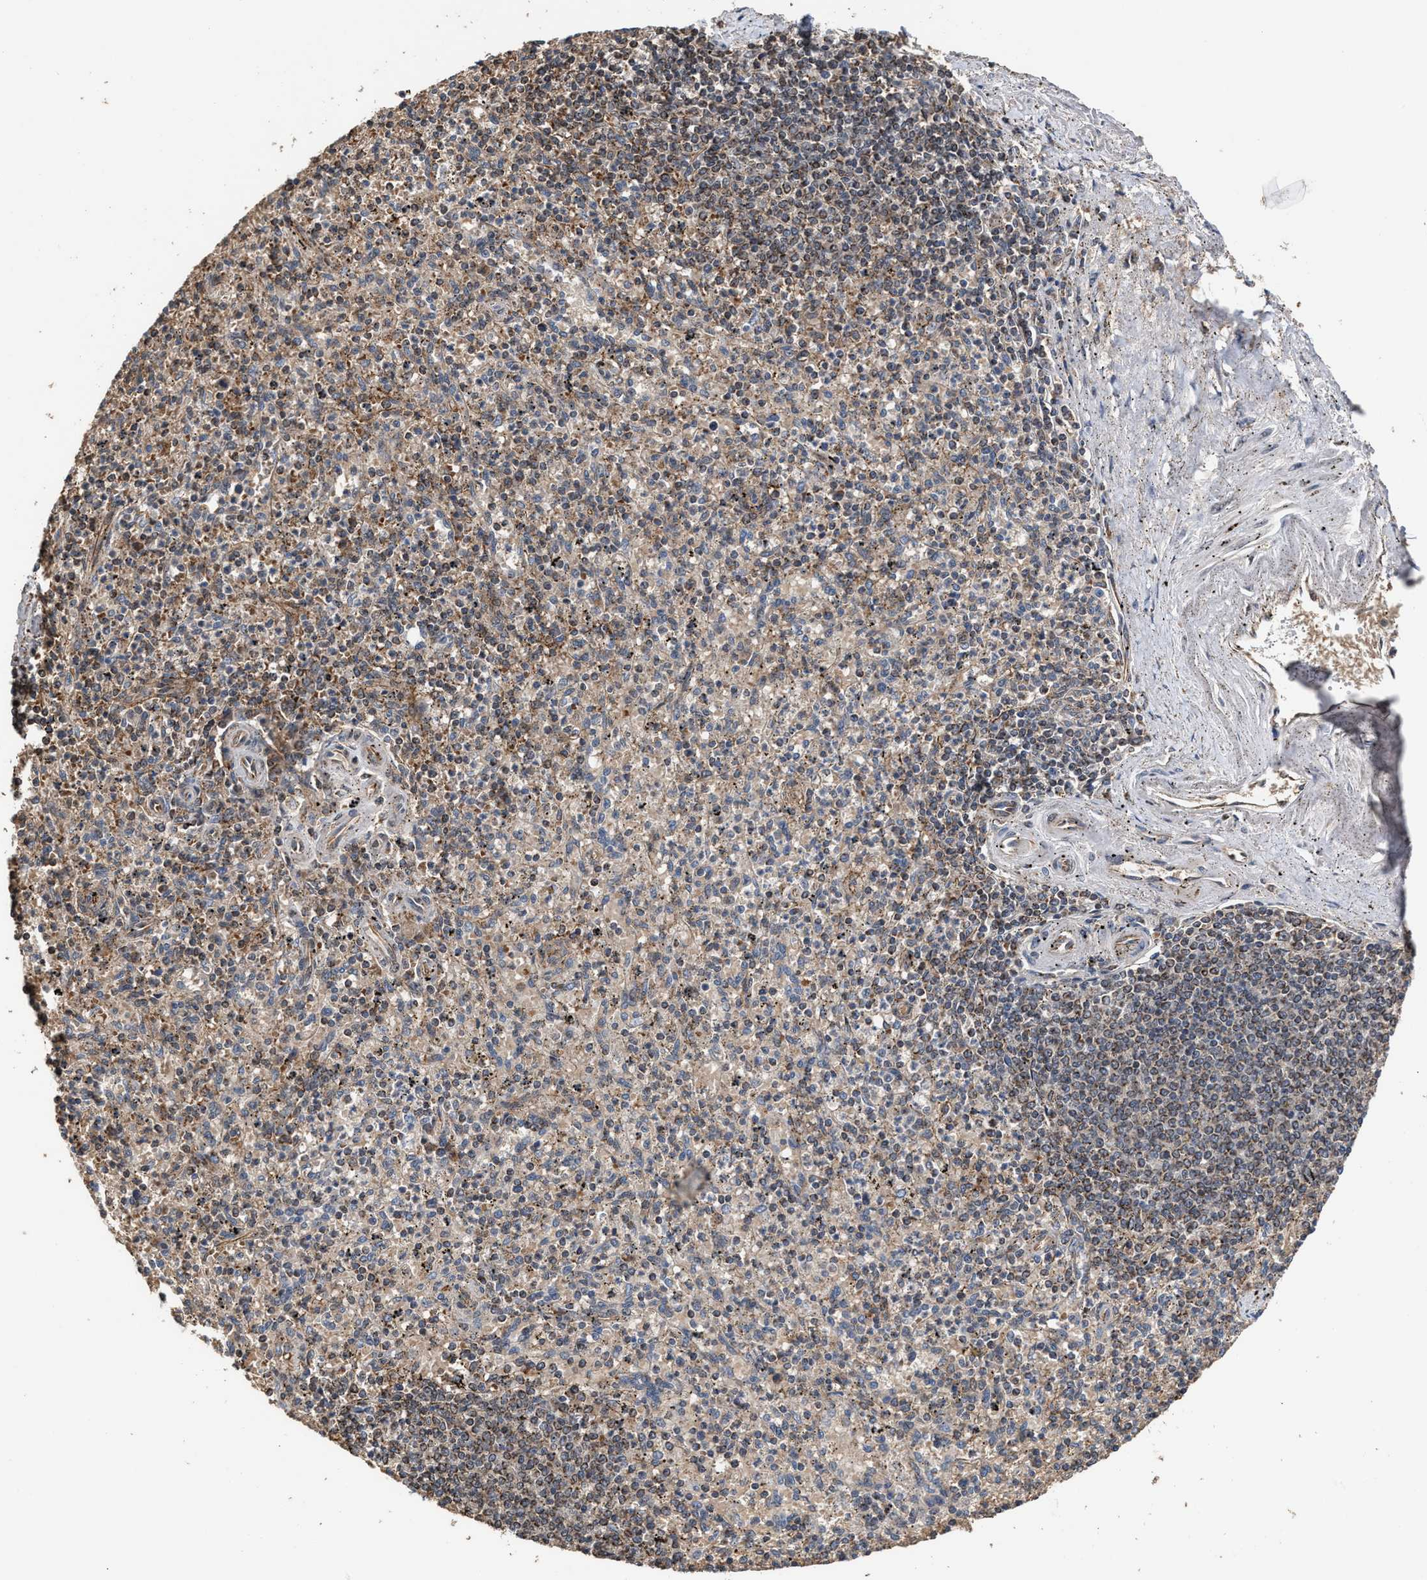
{"staining": {"intensity": "weak", "quantity": "25%-75%", "location": "cytoplasmic/membranous"}, "tissue": "spleen", "cell_type": "Cells in red pulp", "image_type": "normal", "snomed": [{"axis": "morphology", "description": "Normal tissue, NOS"}, {"axis": "topography", "description": "Spleen"}], "caption": "An IHC histopathology image of normal tissue is shown. Protein staining in brown highlights weak cytoplasmic/membranous positivity in spleen within cells in red pulp. (Stains: DAB in brown, nuclei in blue, Microscopy: brightfield microscopy at high magnification).", "gene": "ZNHIT6", "patient": {"sex": "male", "age": 72}}